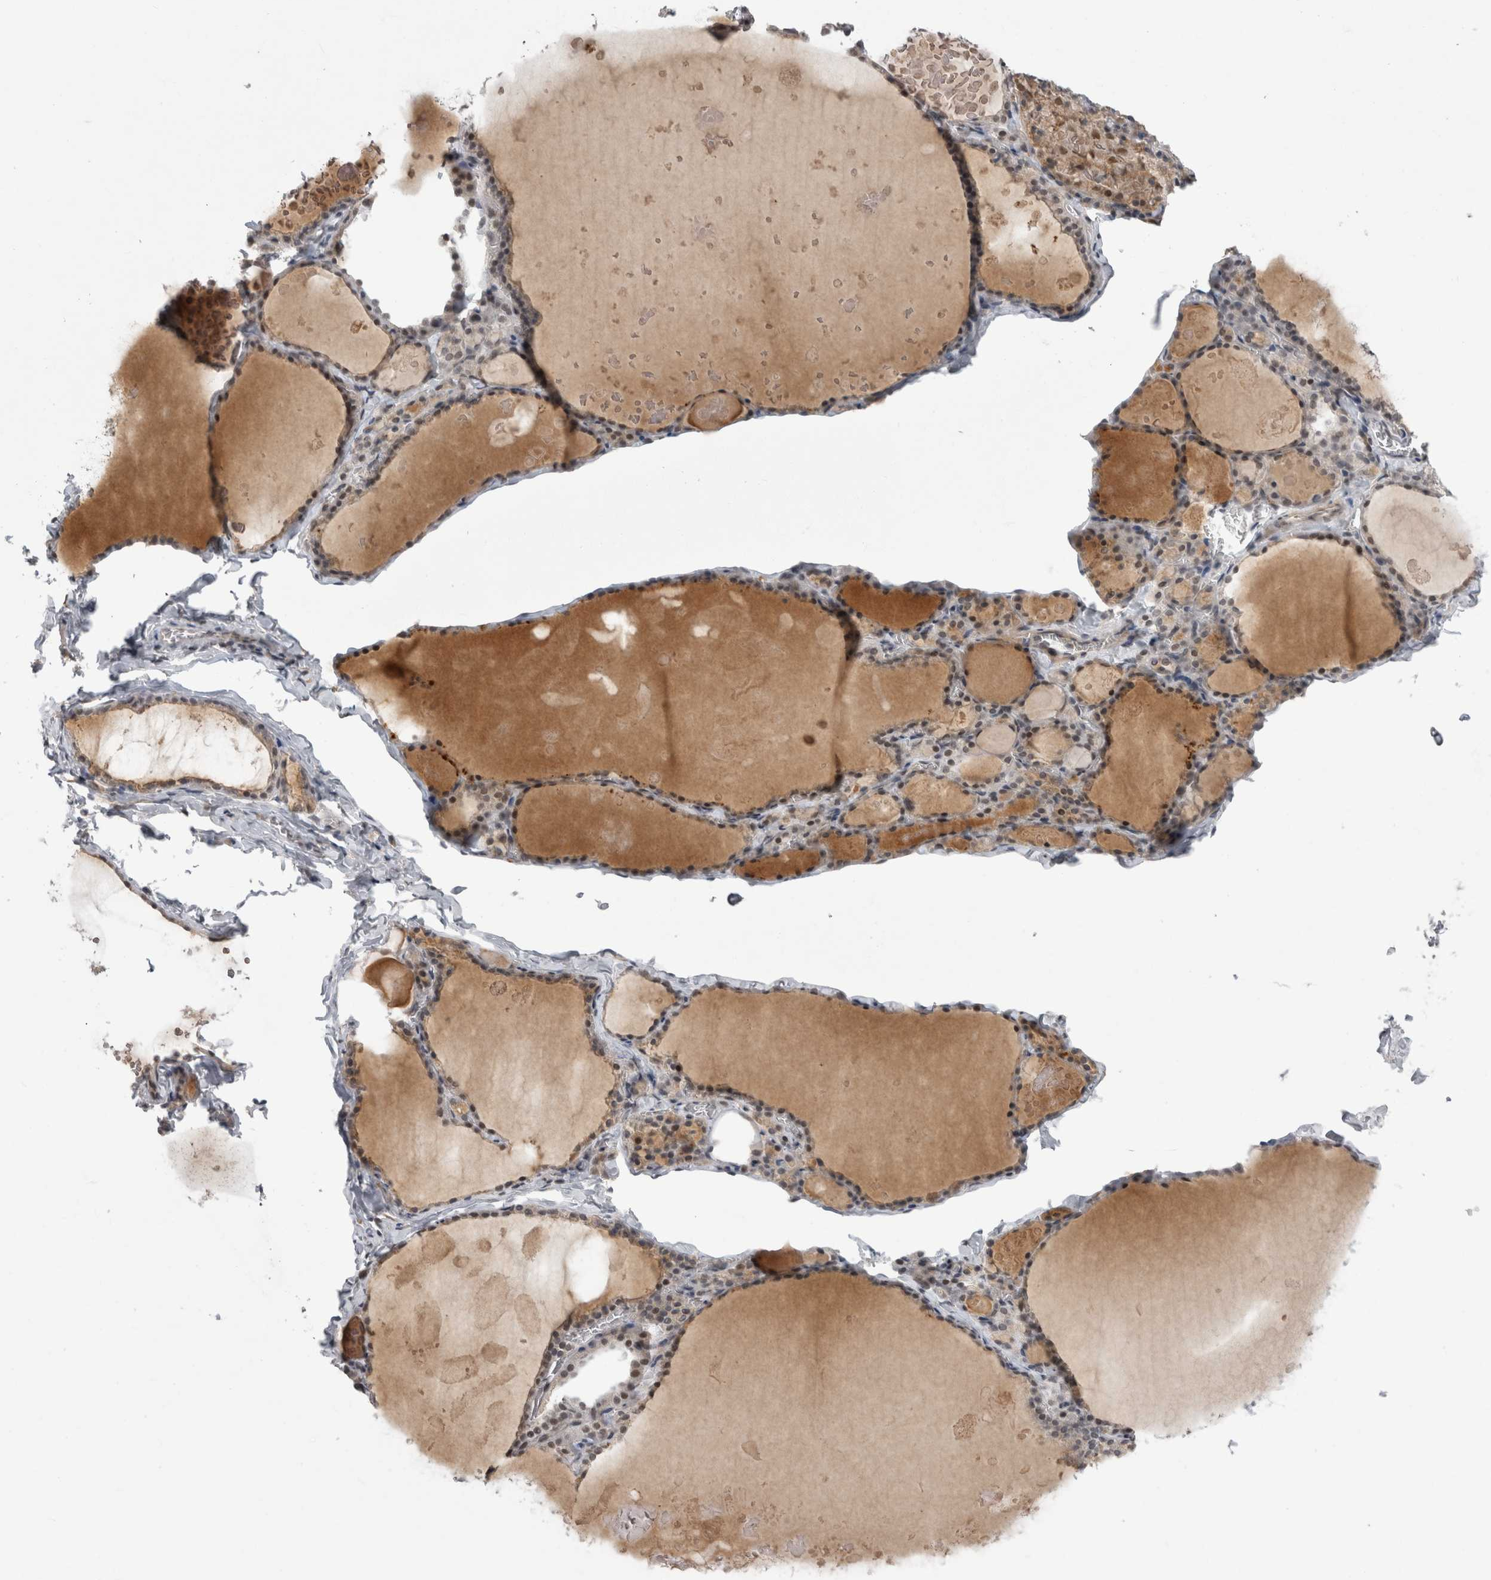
{"staining": {"intensity": "moderate", "quantity": ">75%", "location": "cytoplasmic/membranous"}, "tissue": "thyroid gland", "cell_type": "Glandular cells", "image_type": "normal", "snomed": [{"axis": "morphology", "description": "Normal tissue, NOS"}, {"axis": "topography", "description": "Thyroid gland"}], "caption": "A photomicrograph of thyroid gland stained for a protein reveals moderate cytoplasmic/membranous brown staining in glandular cells.", "gene": "MTBP", "patient": {"sex": "male", "age": 56}}